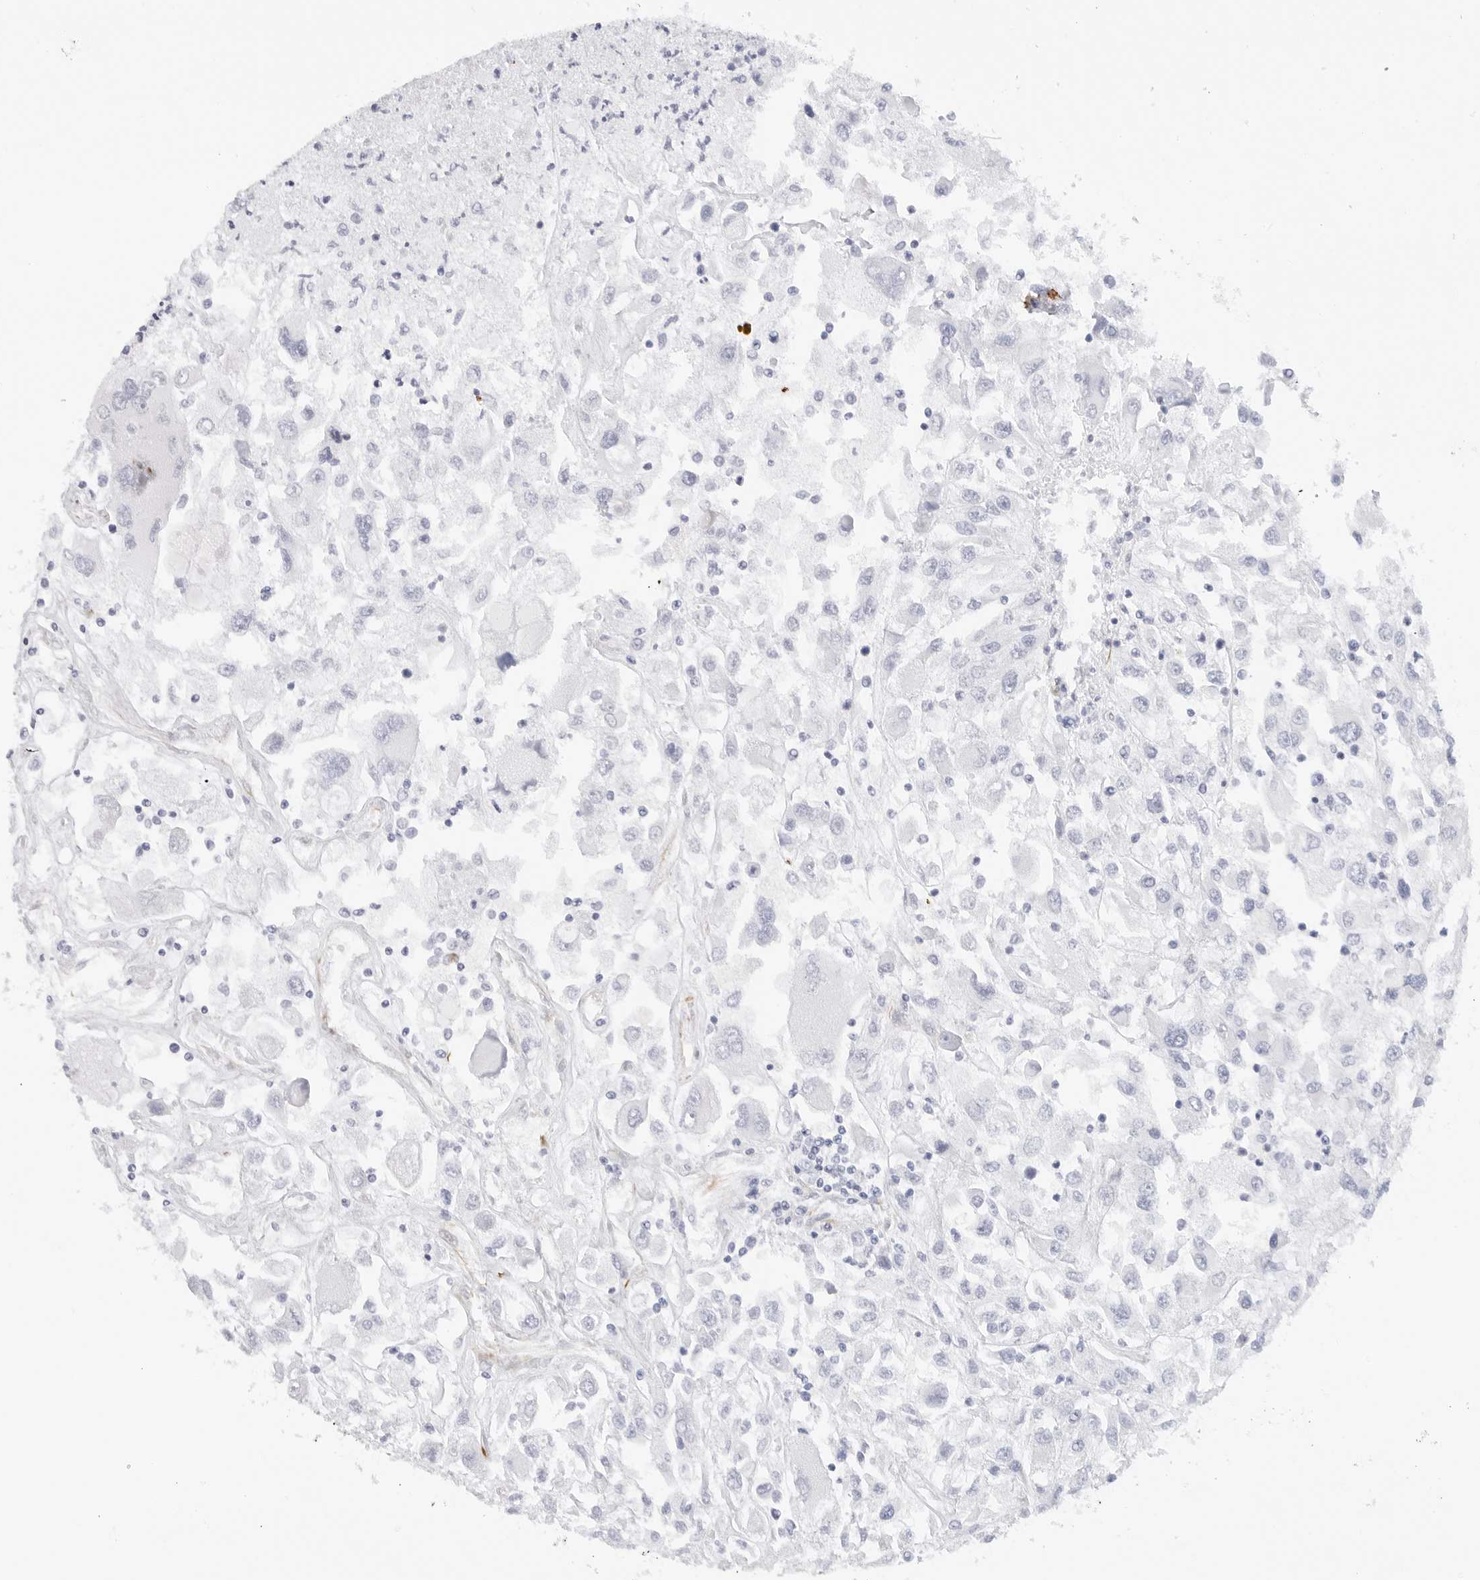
{"staining": {"intensity": "negative", "quantity": "none", "location": "none"}, "tissue": "renal cancer", "cell_type": "Tumor cells", "image_type": "cancer", "snomed": [{"axis": "morphology", "description": "Adenocarcinoma, NOS"}, {"axis": "topography", "description": "Kidney"}], "caption": "A high-resolution image shows IHC staining of renal adenocarcinoma, which displays no significant positivity in tumor cells. (DAB (3,3'-diaminobenzidine) immunohistochemistry visualized using brightfield microscopy, high magnification).", "gene": "NES", "patient": {"sex": "female", "age": 52}}